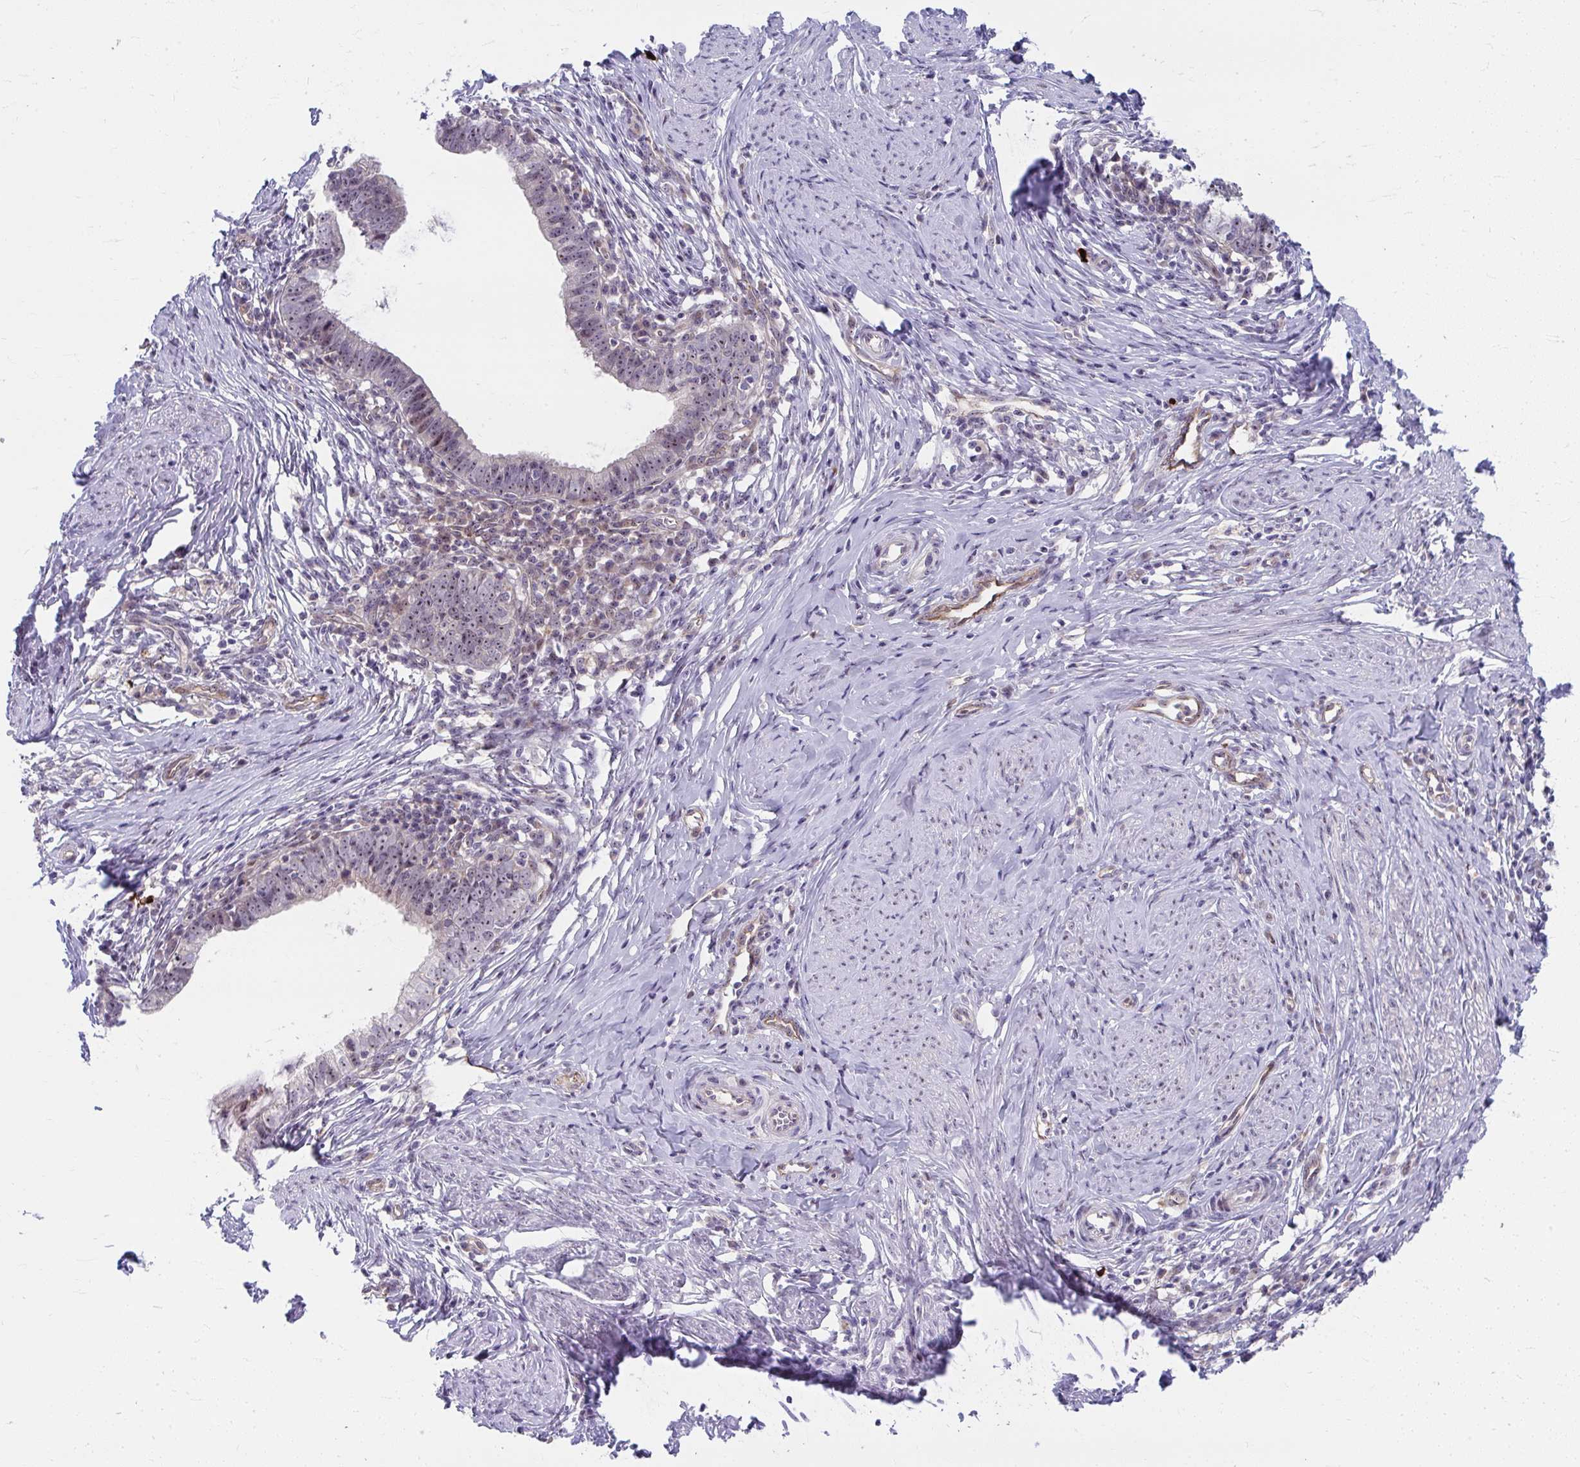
{"staining": {"intensity": "weak", "quantity": "25%-75%", "location": "nuclear"}, "tissue": "cervical cancer", "cell_type": "Tumor cells", "image_type": "cancer", "snomed": [{"axis": "morphology", "description": "Adenocarcinoma, NOS"}, {"axis": "topography", "description": "Cervix"}], "caption": "High-magnification brightfield microscopy of cervical adenocarcinoma stained with DAB (brown) and counterstained with hematoxylin (blue). tumor cells exhibit weak nuclear positivity is present in about25%-75% of cells. (DAB IHC, brown staining for protein, blue staining for nuclei).", "gene": "MUS81", "patient": {"sex": "female", "age": 36}}